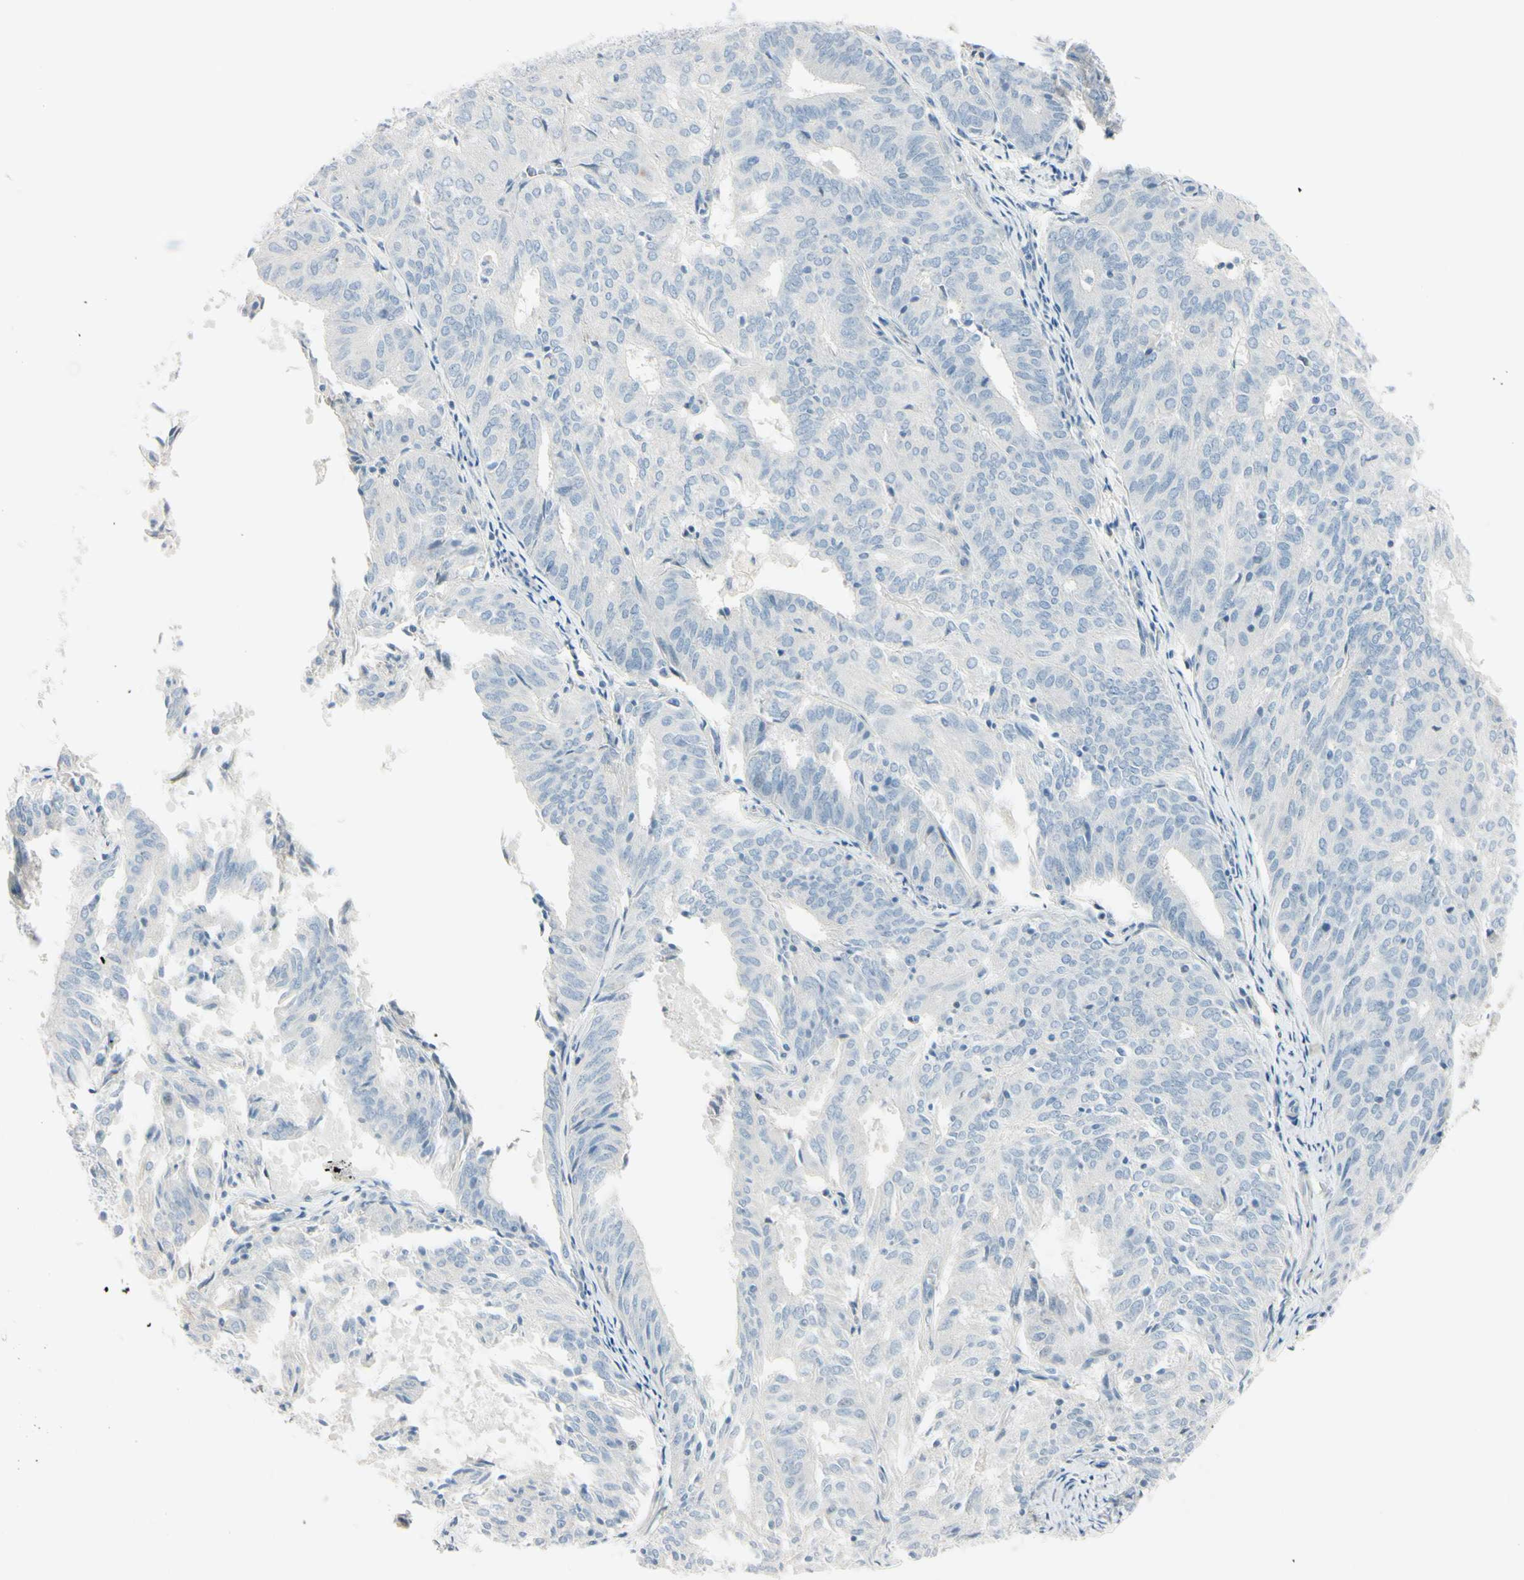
{"staining": {"intensity": "negative", "quantity": "none", "location": "none"}, "tissue": "endometrial cancer", "cell_type": "Tumor cells", "image_type": "cancer", "snomed": [{"axis": "morphology", "description": "Adenocarcinoma, NOS"}, {"axis": "topography", "description": "Uterus"}], "caption": "There is no significant staining in tumor cells of endometrial cancer. (DAB (3,3'-diaminobenzidine) IHC with hematoxylin counter stain).", "gene": "ASB9", "patient": {"sex": "female", "age": 60}}